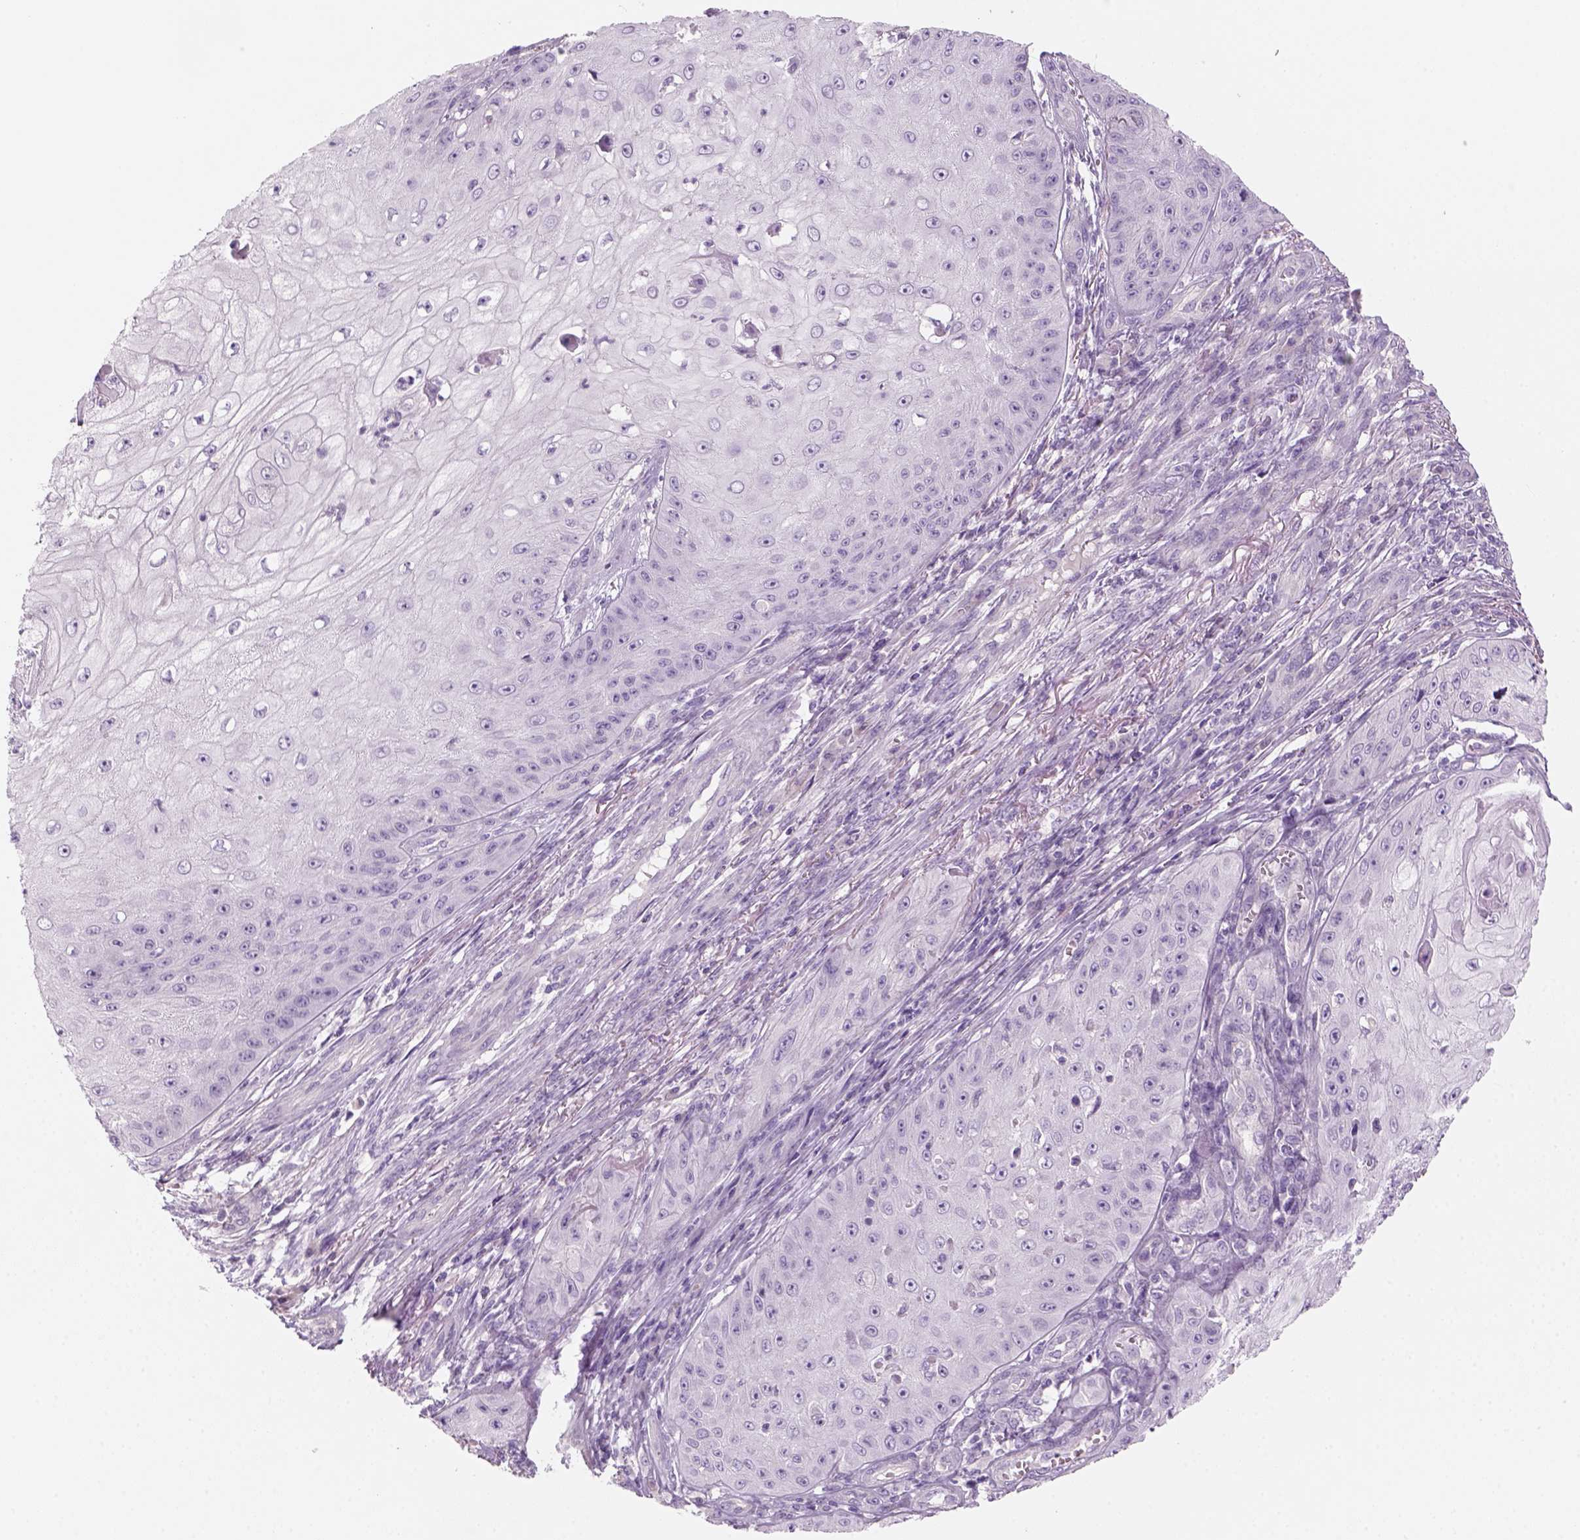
{"staining": {"intensity": "negative", "quantity": "none", "location": "none"}, "tissue": "skin cancer", "cell_type": "Tumor cells", "image_type": "cancer", "snomed": [{"axis": "morphology", "description": "Squamous cell carcinoma, NOS"}, {"axis": "topography", "description": "Skin"}], "caption": "DAB immunohistochemical staining of skin cancer (squamous cell carcinoma) displays no significant expression in tumor cells.", "gene": "KRT25", "patient": {"sex": "male", "age": 70}}